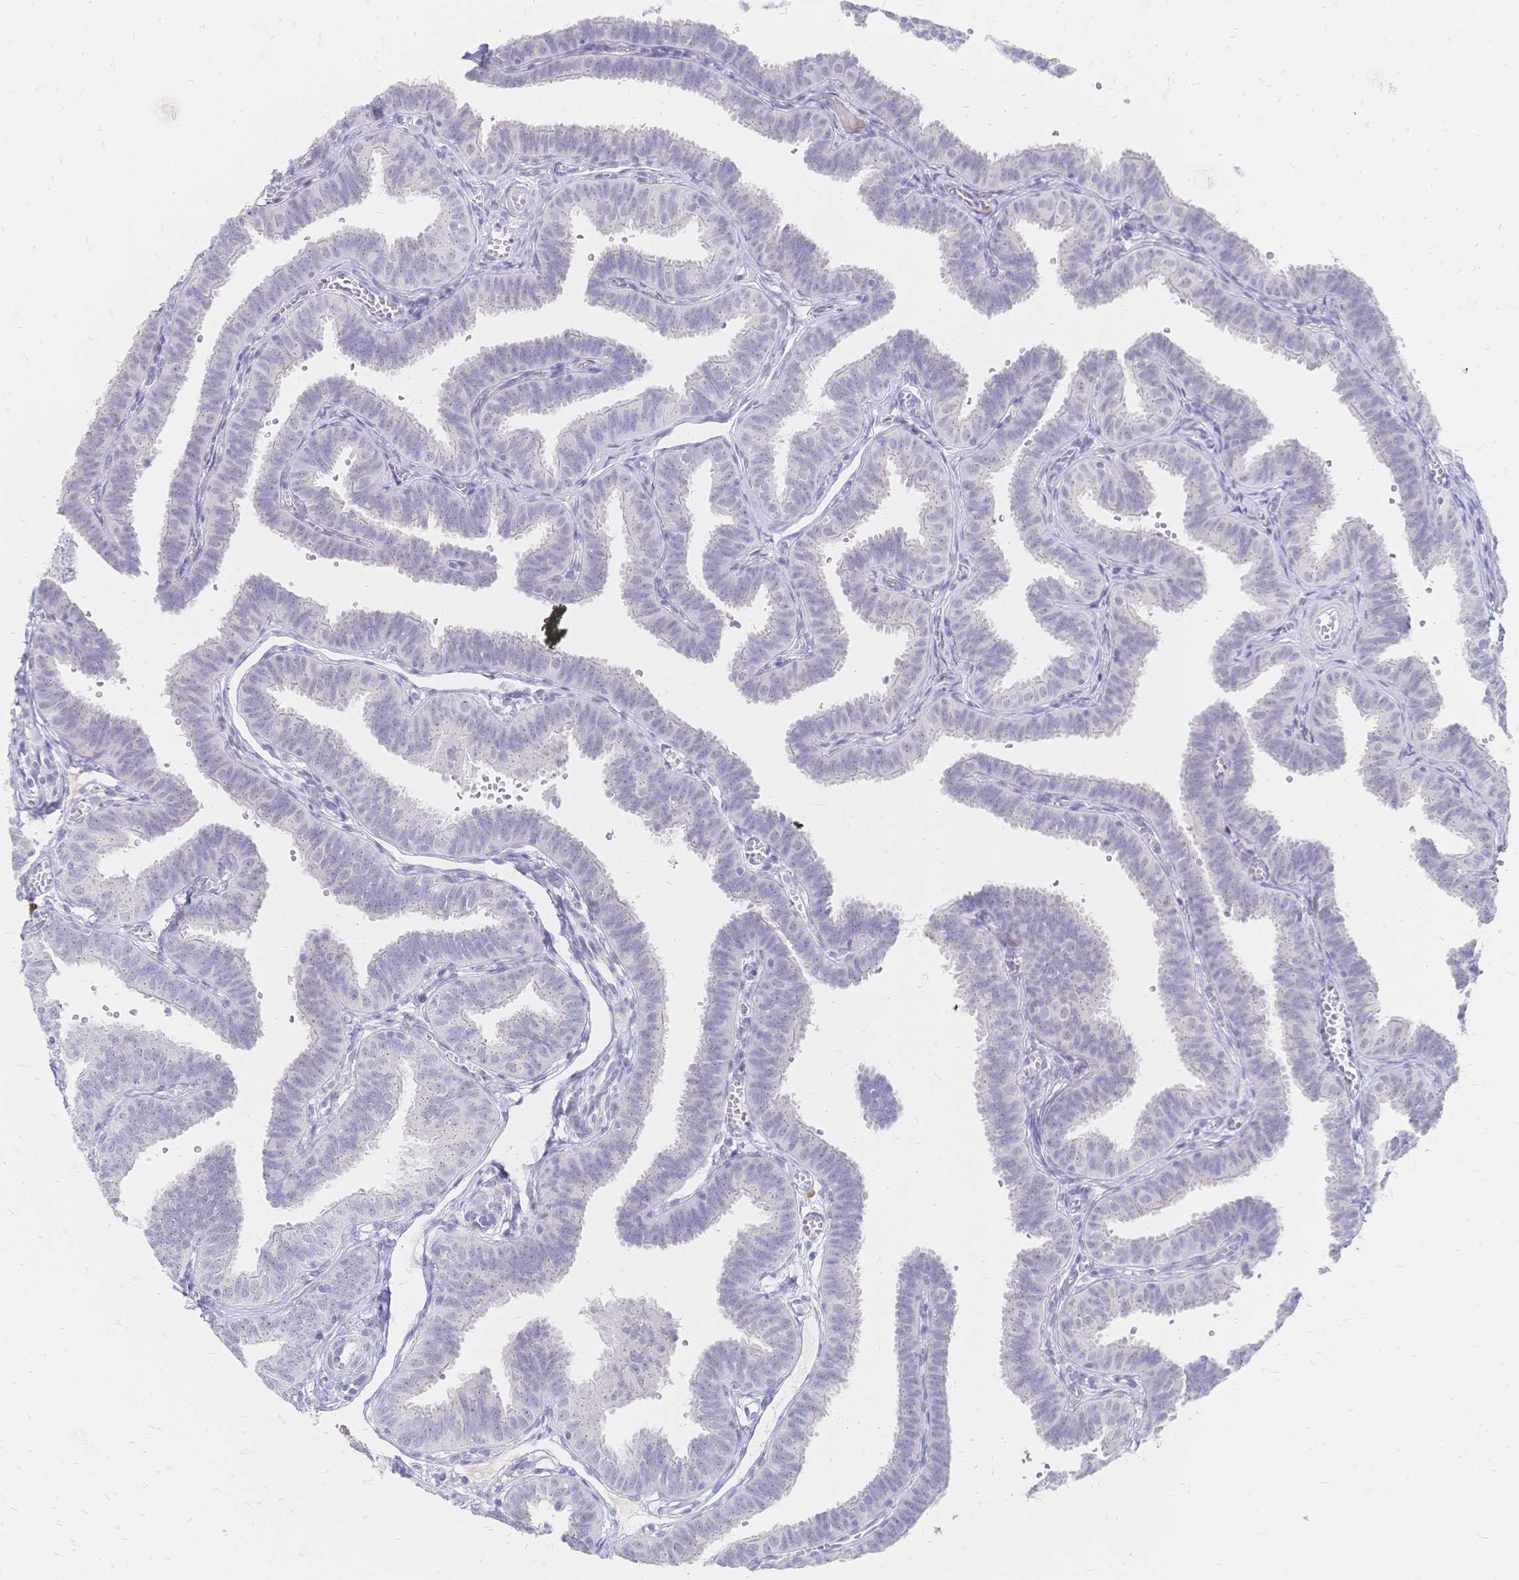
{"staining": {"intensity": "negative", "quantity": "none", "location": "none"}, "tissue": "fallopian tube", "cell_type": "Glandular cells", "image_type": "normal", "snomed": [{"axis": "morphology", "description": "Normal tissue, NOS"}, {"axis": "topography", "description": "Fallopian tube"}], "caption": "Fallopian tube stained for a protein using immunohistochemistry displays no staining glandular cells.", "gene": "PSORS1C2", "patient": {"sex": "female", "age": 25}}